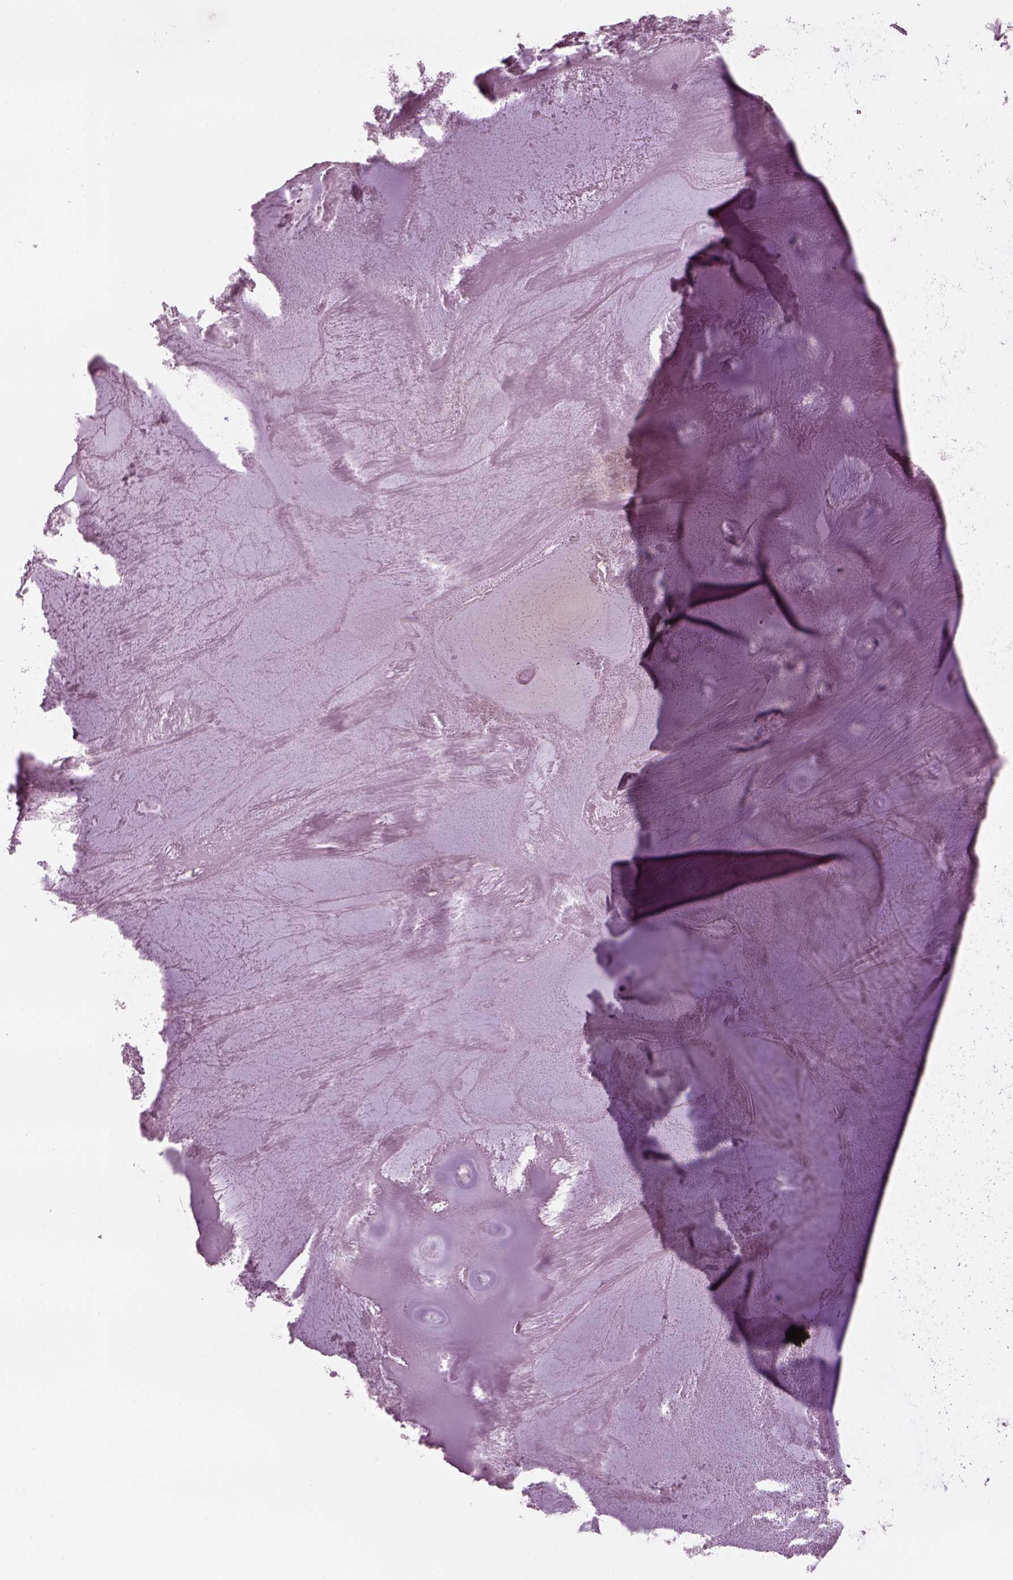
{"staining": {"intensity": "negative", "quantity": "none", "location": "none"}, "tissue": "adipose tissue", "cell_type": "Adipocytes", "image_type": "normal", "snomed": [{"axis": "morphology", "description": "Normal tissue, NOS"}, {"axis": "morphology", "description": "Squamous cell carcinoma, NOS"}, {"axis": "topography", "description": "Cartilage tissue"}, {"axis": "topography", "description": "Lung"}], "caption": "Immunohistochemistry (IHC) photomicrograph of unremarkable adipose tissue: human adipose tissue stained with DAB (3,3'-diaminobenzidine) reveals no significant protein expression in adipocytes.", "gene": "TPPP2", "patient": {"sex": "male", "age": 66}}